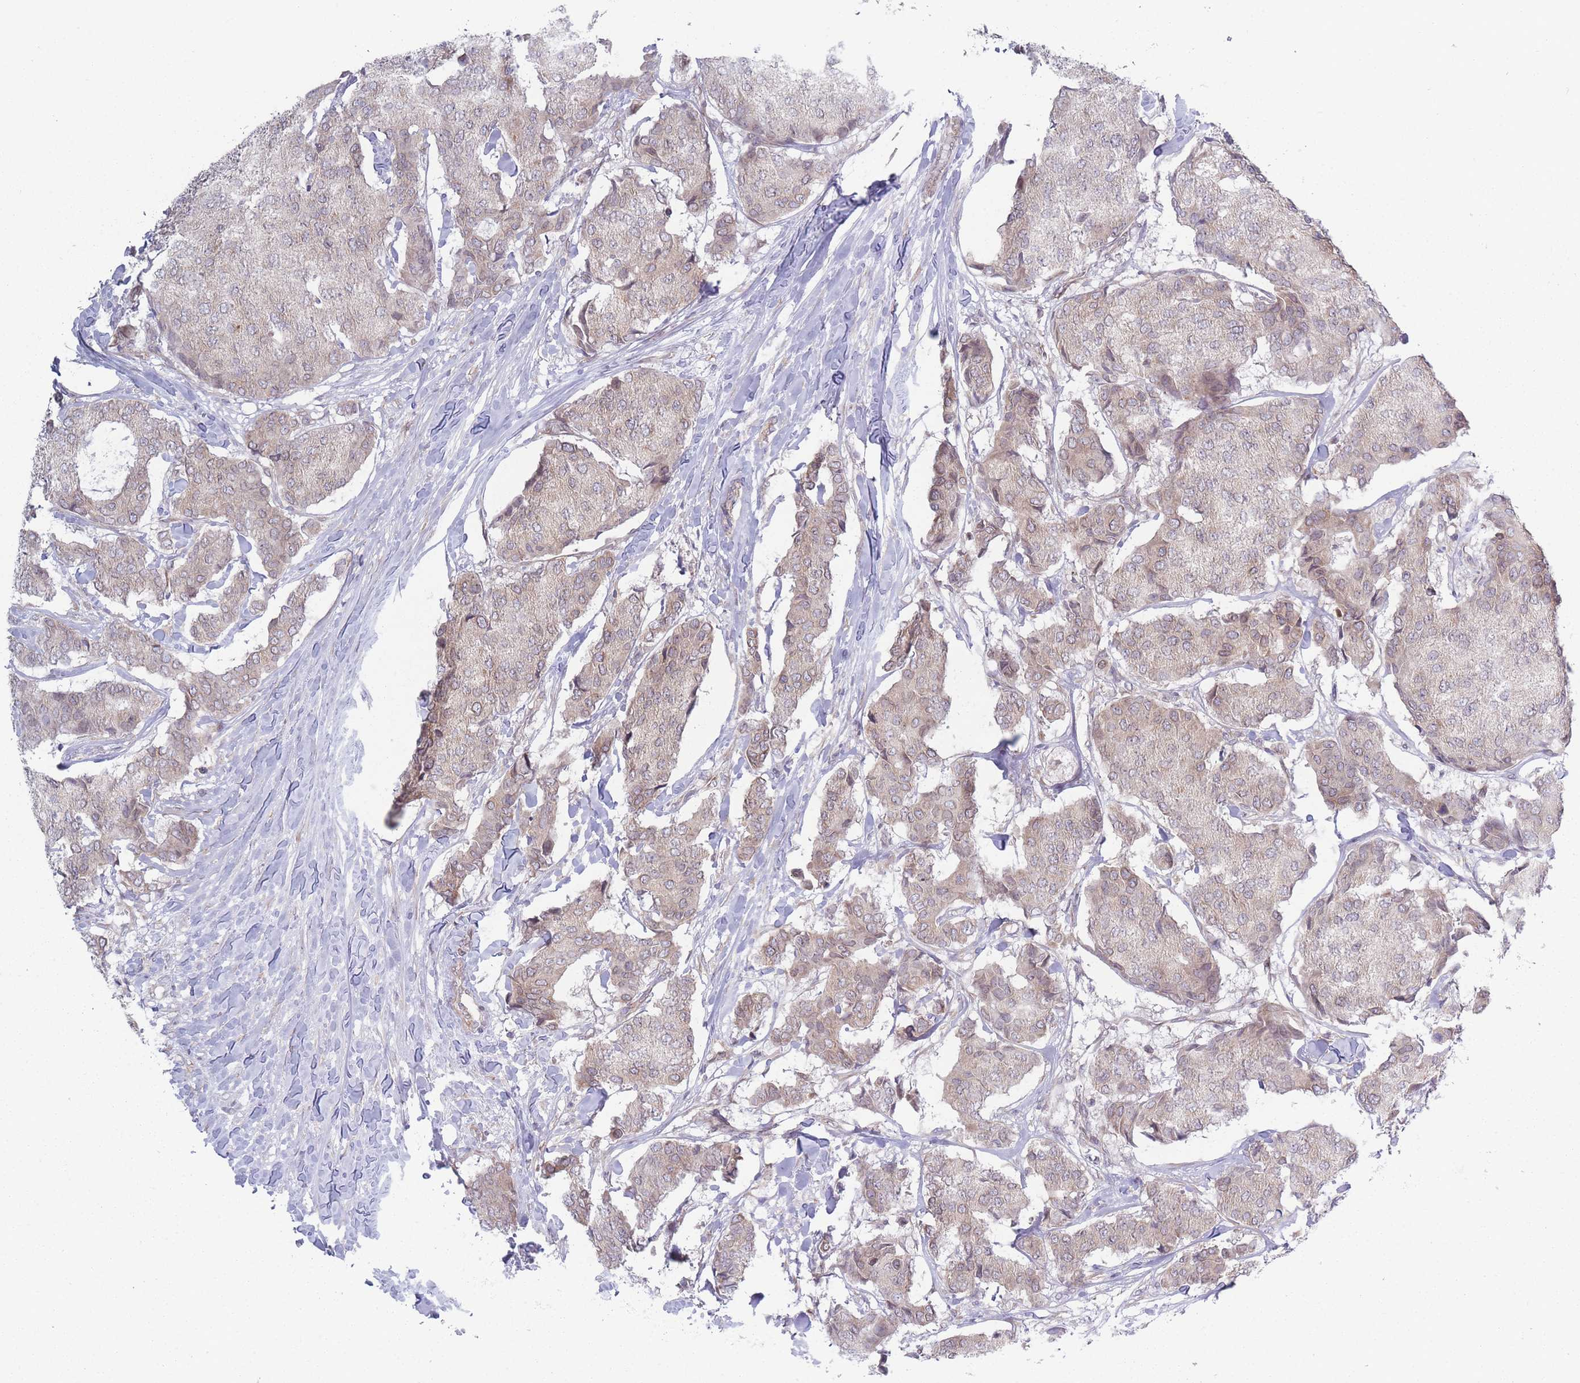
{"staining": {"intensity": "weak", "quantity": ">75%", "location": "cytoplasmic/membranous"}, "tissue": "breast cancer", "cell_type": "Tumor cells", "image_type": "cancer", "snomed": [{"axis": "morphology", "description": "Duct carcinoma"}, {"axis": "topography", "description": "Breast"}], "caption": "Tumor cells show low levels of weak cytoplasmic/membranous staining in about >75% of cells in human breast intraductal carcinoma. Nuclei are stained in blue.", "gene": "VRK2", "patient": {"sex": "female", "age": 75}}